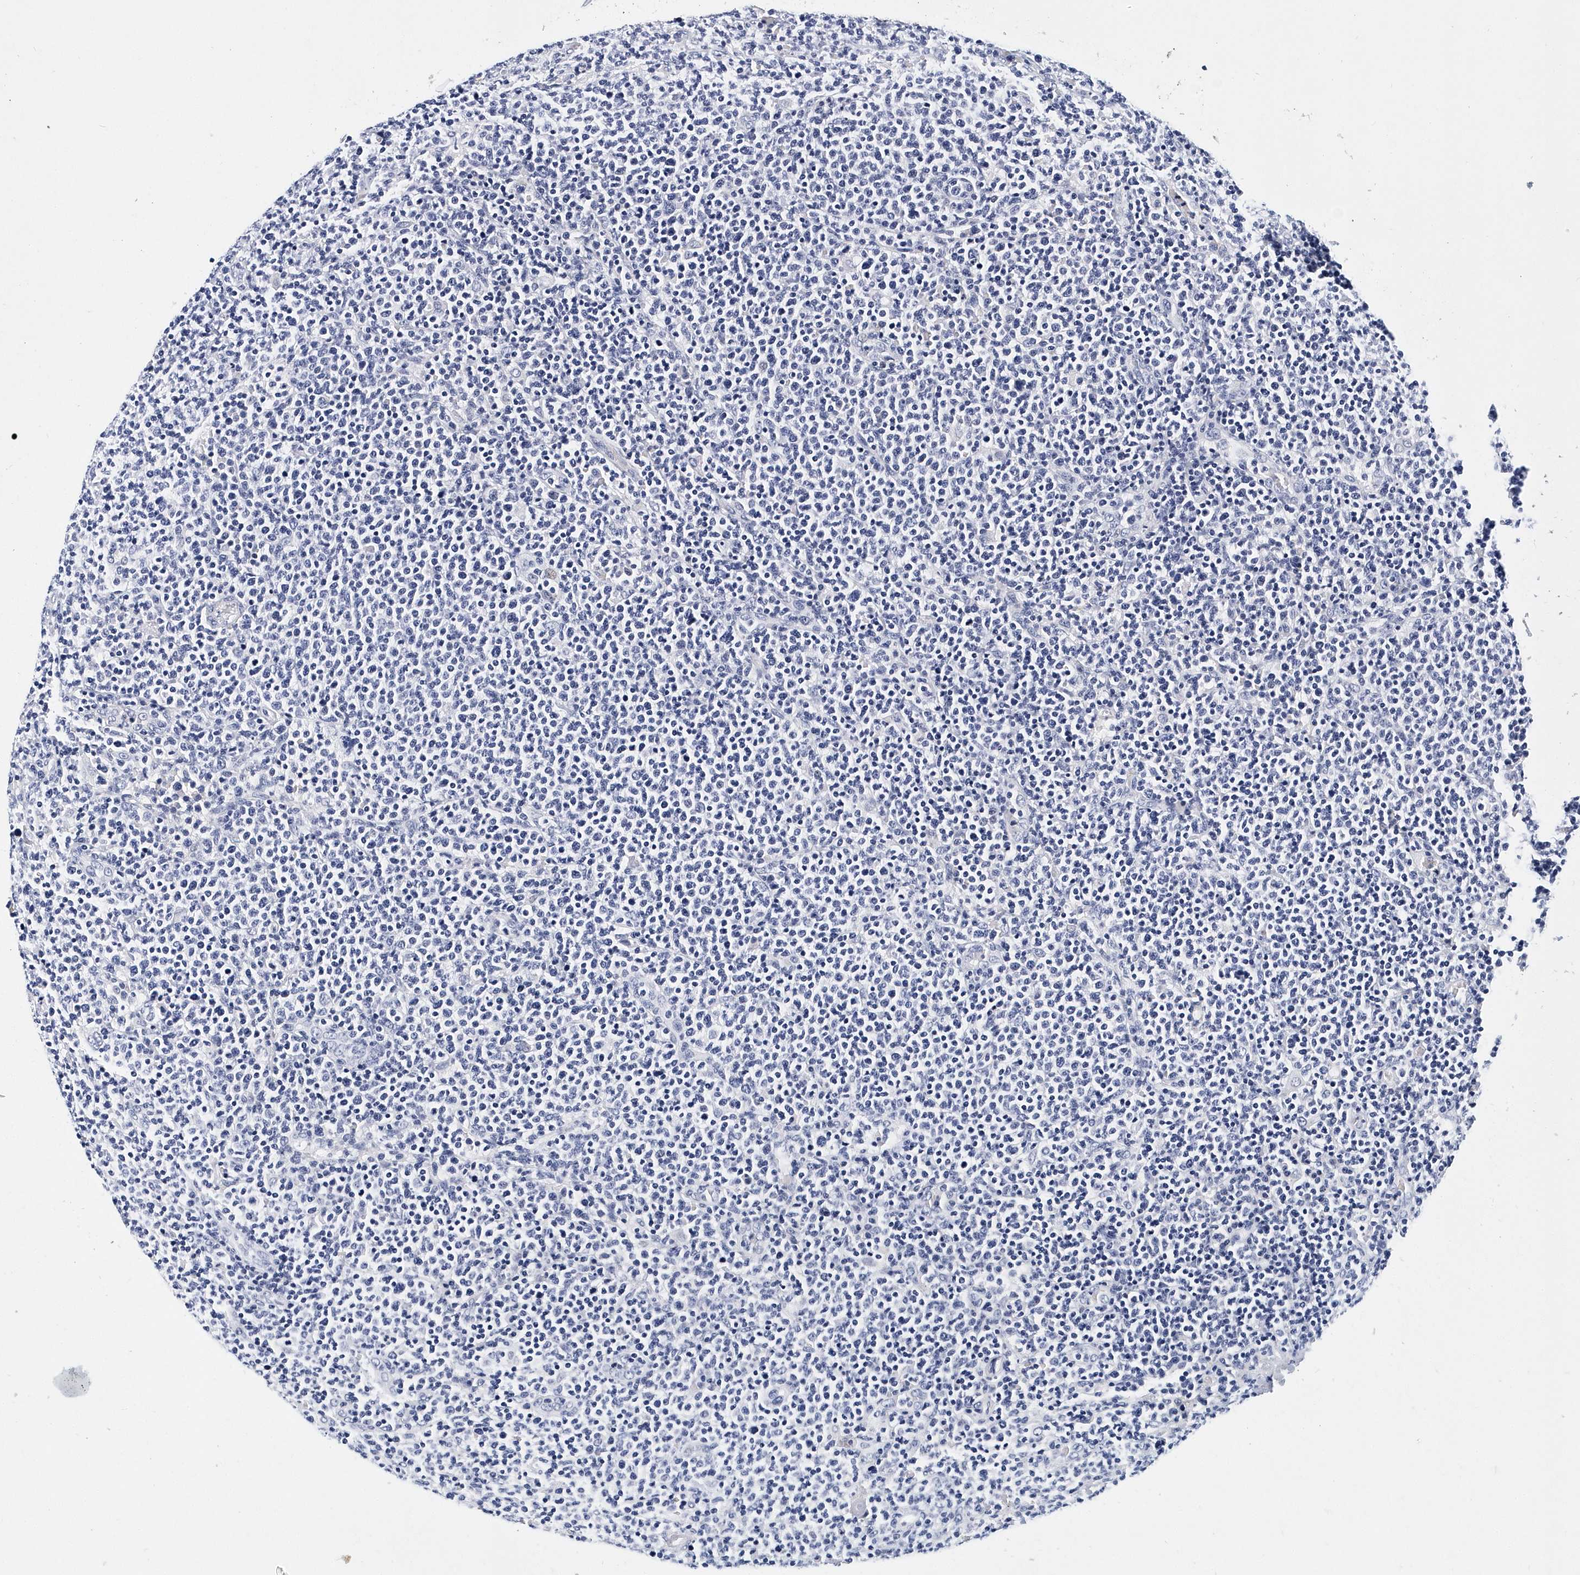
{"staining": {"intensity": "negative", "quantity": "none", "location": "none"}, "tissue": "lymphoma", "cell_type": "Tumor cells", "image_type": "cancer", "snomed": [{"axis": "morphology", "description": "Malignant lymphoma, non-Hodgkin's type, High grade"}, {"axis": "topography", "description": "Lymph node"}], "caption": "Lymphoma was stained to show a protein in brown. There is no significant staining in tumor cells.", "gene": "ITGA2B", "patient": {"sex": "male", "age": 61}}